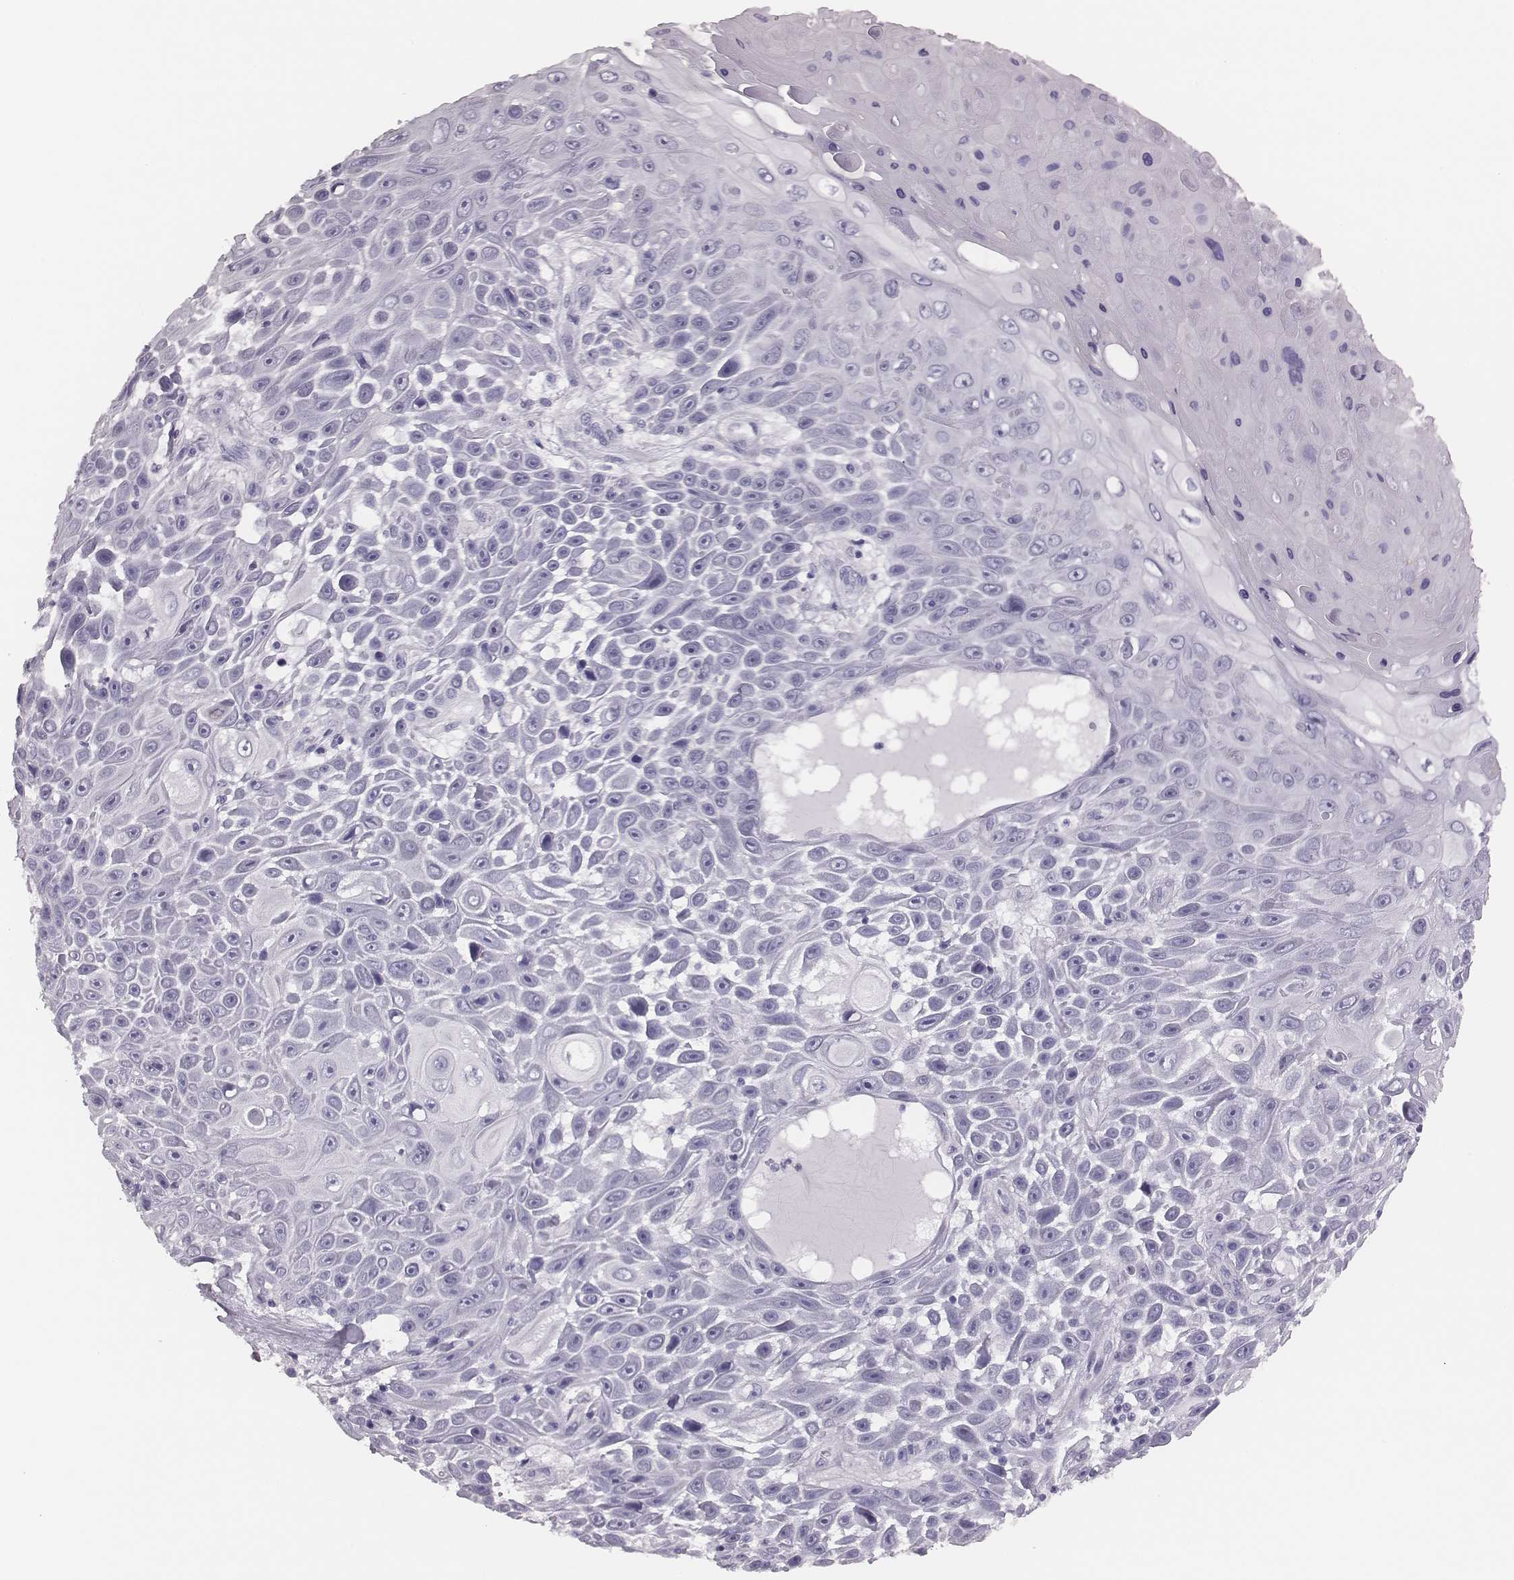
{"staining": {"intensity": "negative", "quantity": "none", "location": "none"}, "tissue": "skin cancer", "cell_type": "Tumor cells", "image_type": "cancer", "snomed": [{"axis": "morphology", "description": "Squamous cell carcinoma, NOS"}, {"axis": "topography", "description": "Skin"}], "caption": "The histopathology image shows no significant positivity in tumor cells of skin cancer. (DAB immunohistochemistry visualized using brightfield microscopy, high magnification).", "gene": "H1-6", "patient": {"sex": "male", "age": 82}}